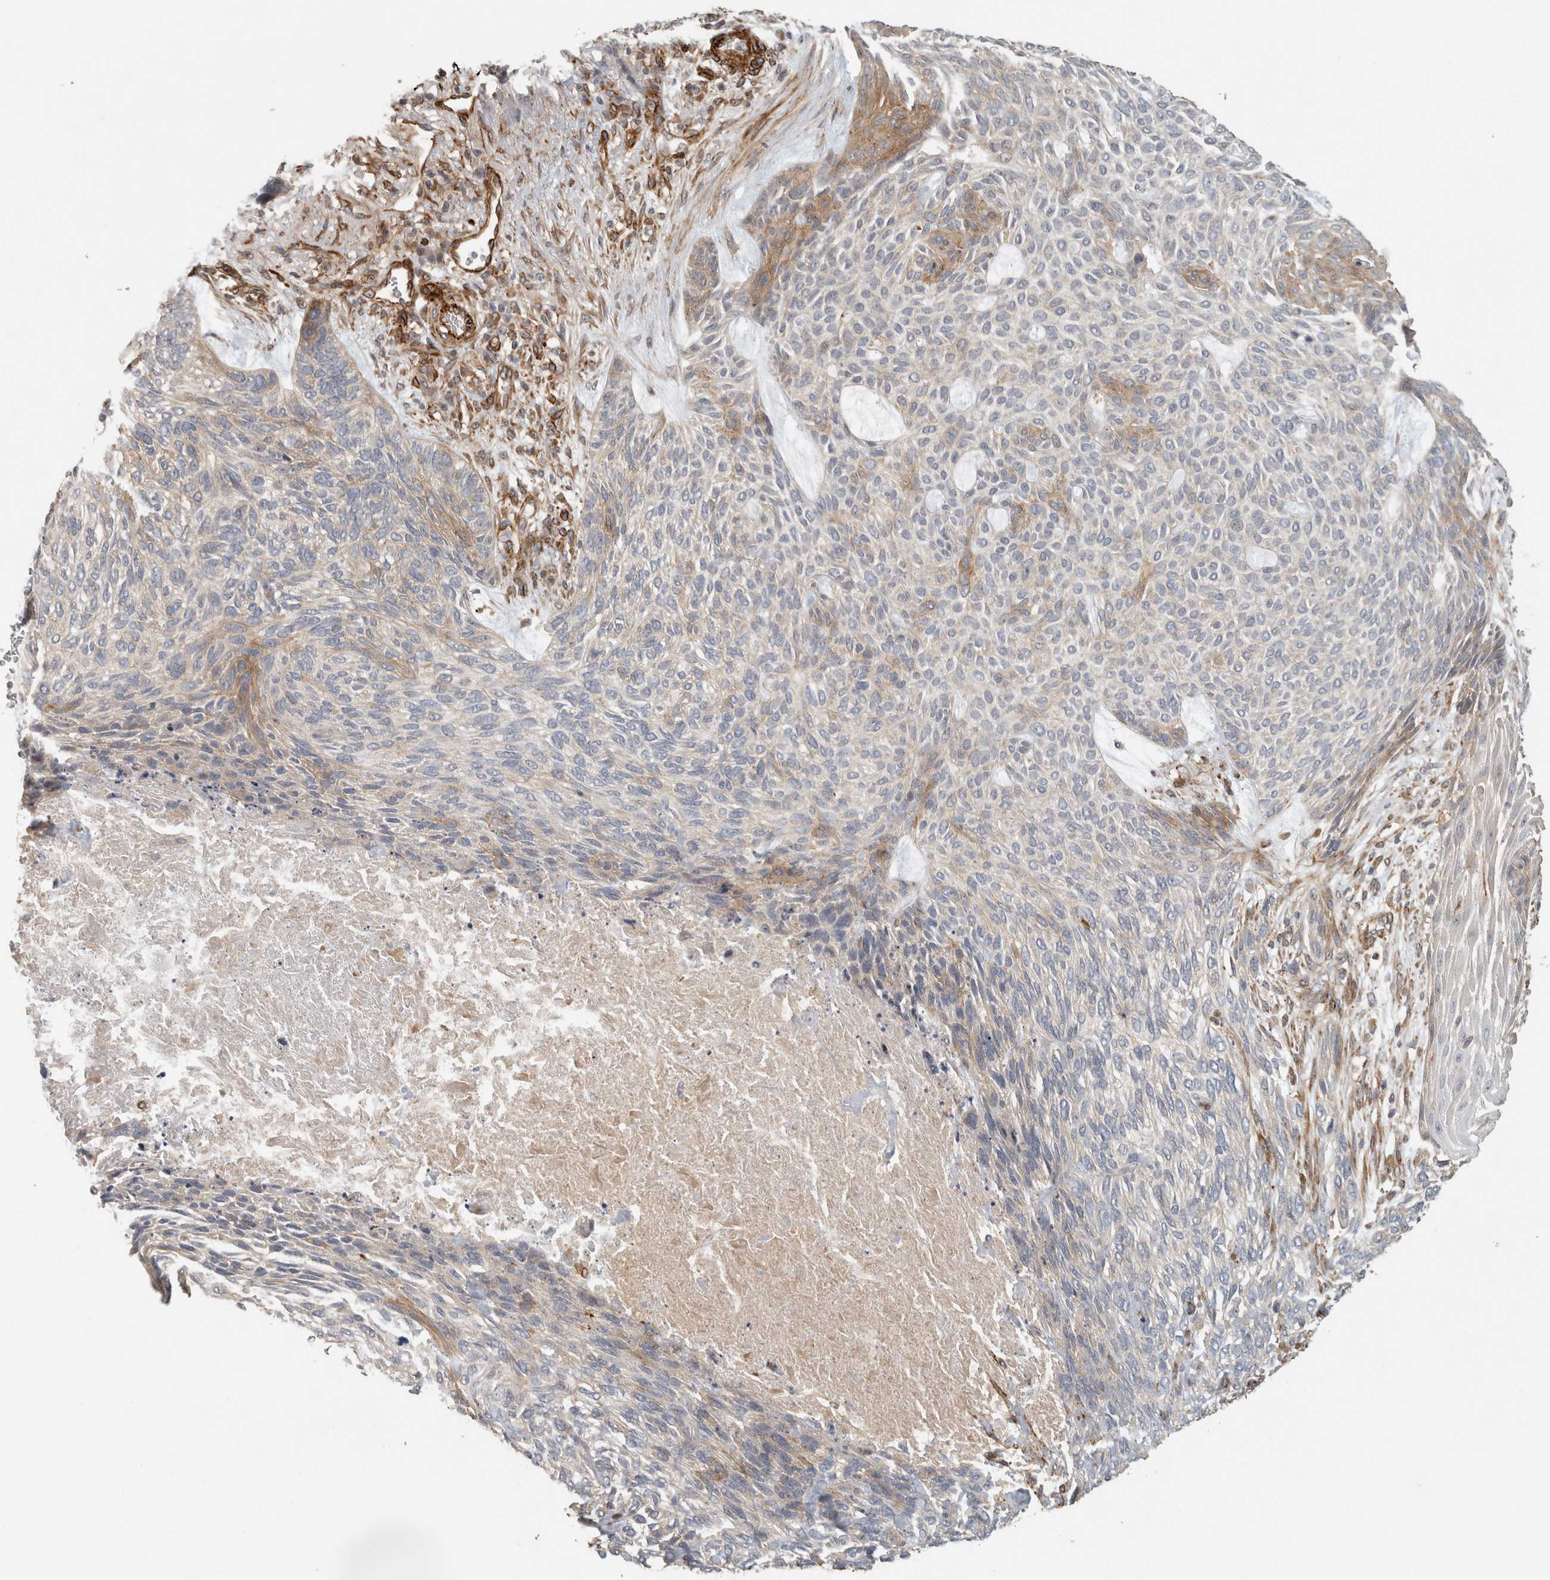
{"staining": {"intensity": "moderate", "quantity": "<25%", "location": "cytoplasmic/membranous"}, "tissue": "skin cancer", "cell_type": "Tumor cells", "image_type": "cancer", "snomed": [{"axis": "morphology", "description": "Basal cell carcinoma"}, {"axis": "topography", "description": "Skin"}], "caption": "An IHC photomicrograph of tumor tissue is shown. Protein staining in brown highlights moderate cytoplasmic/membranous positivity in skin basal cell carcinoma within tumor cells.", "gene": "SIPA1L2", "patient": {"sex": "male", "age": 55}}